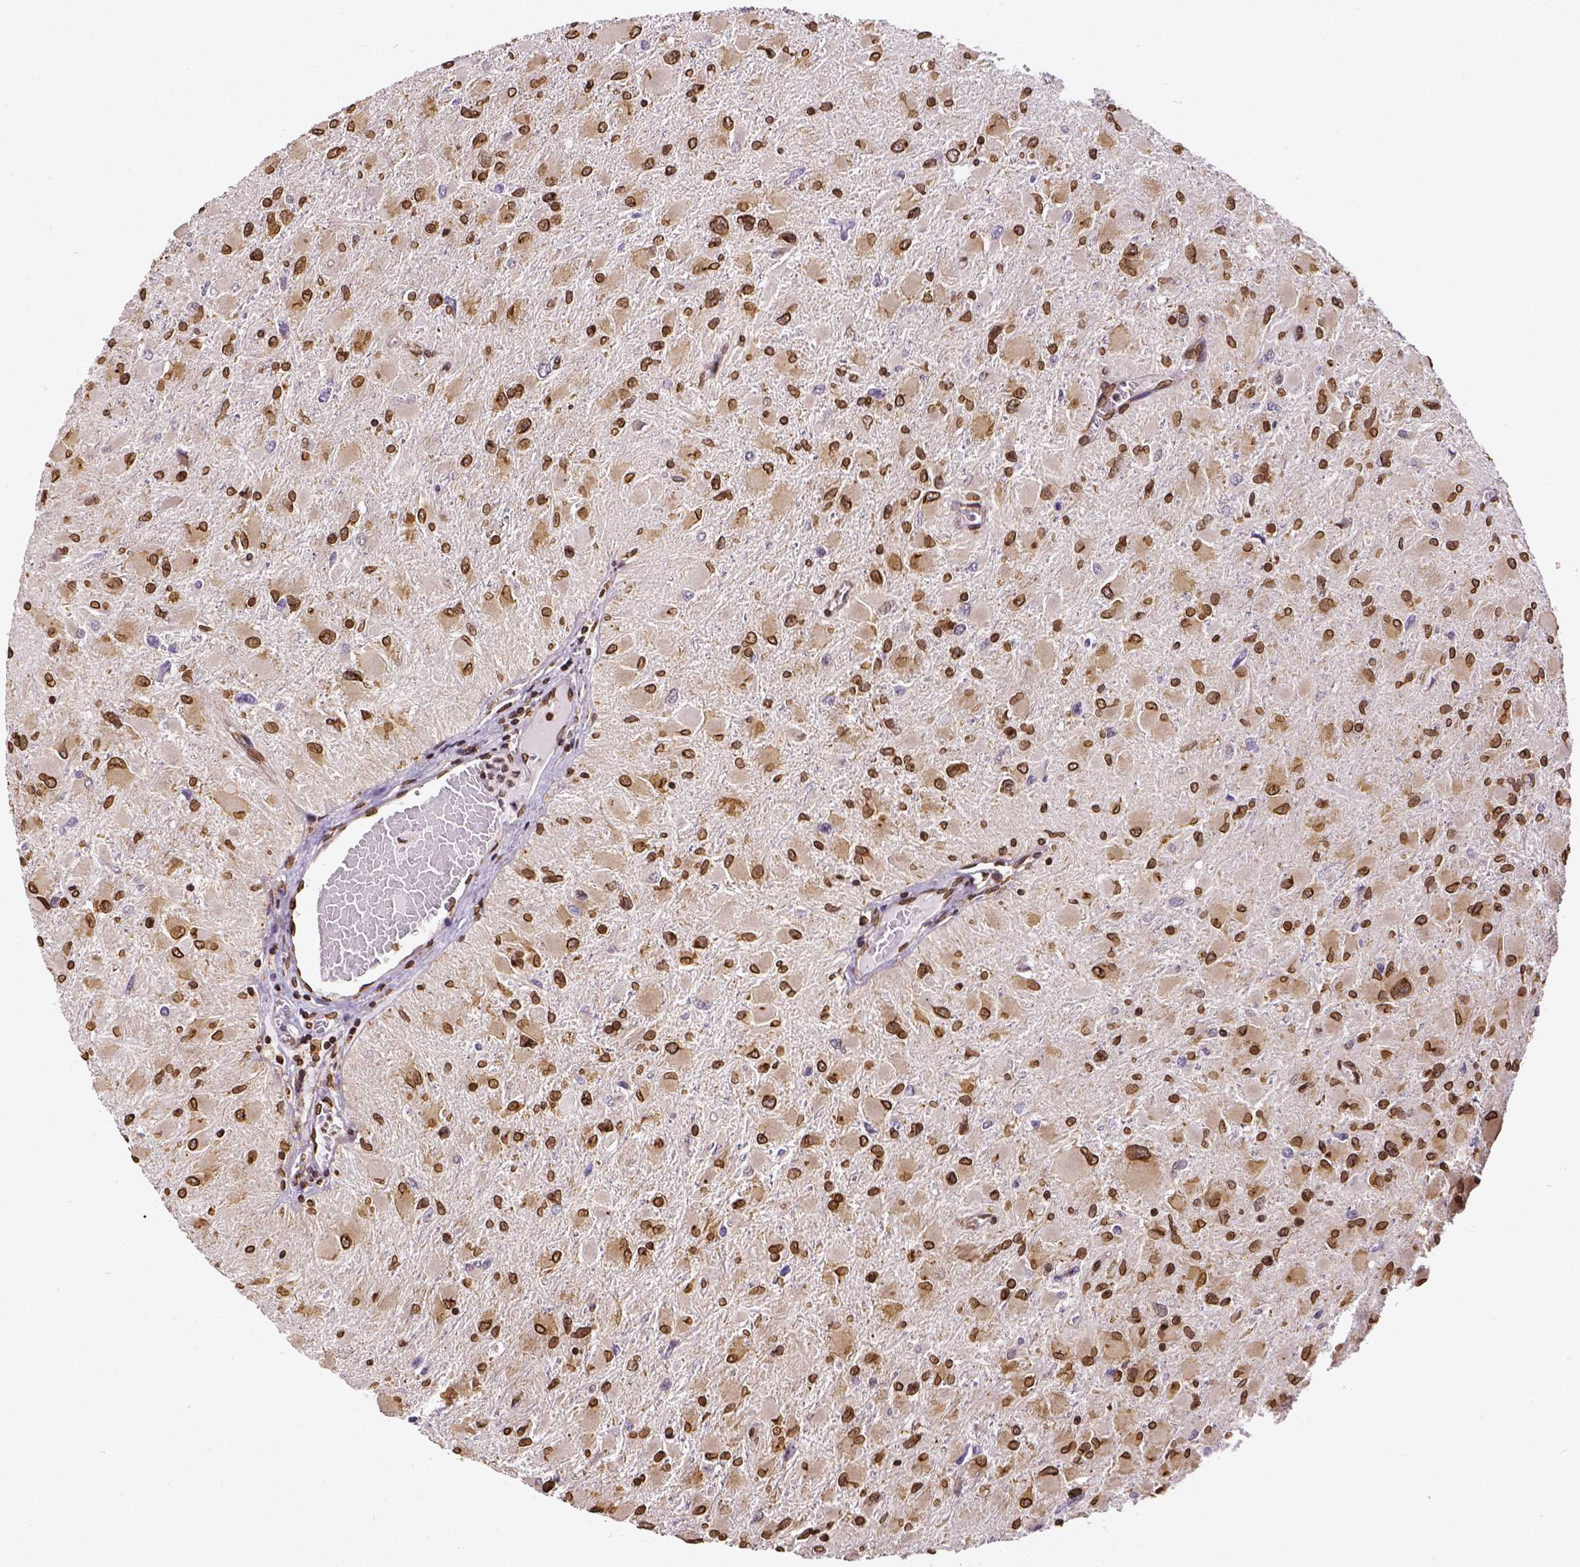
{"staining": {"intensity": "strong", "quantity": ">75%", "location": "cytoplasmic/membranous,nuclear"}, "tissue": "glioma", "cell_type": "Tumor cells", "image_type": "cancer", "snomed": [{"axis": "morphology", "description": "Glioma, malignant, High grade"}, {"axis": "topography", "description": "Cerebral cortex"}], "caption": "A high-resolution photomicrograph shows immunohistochemistry staining of glioma, which shows strong cytoplasmic/membranous and nuclear positivity in approximately >75% of tumor cells.", "gene": "MTDH", "patient": {"sex": "female", "age": 36}}